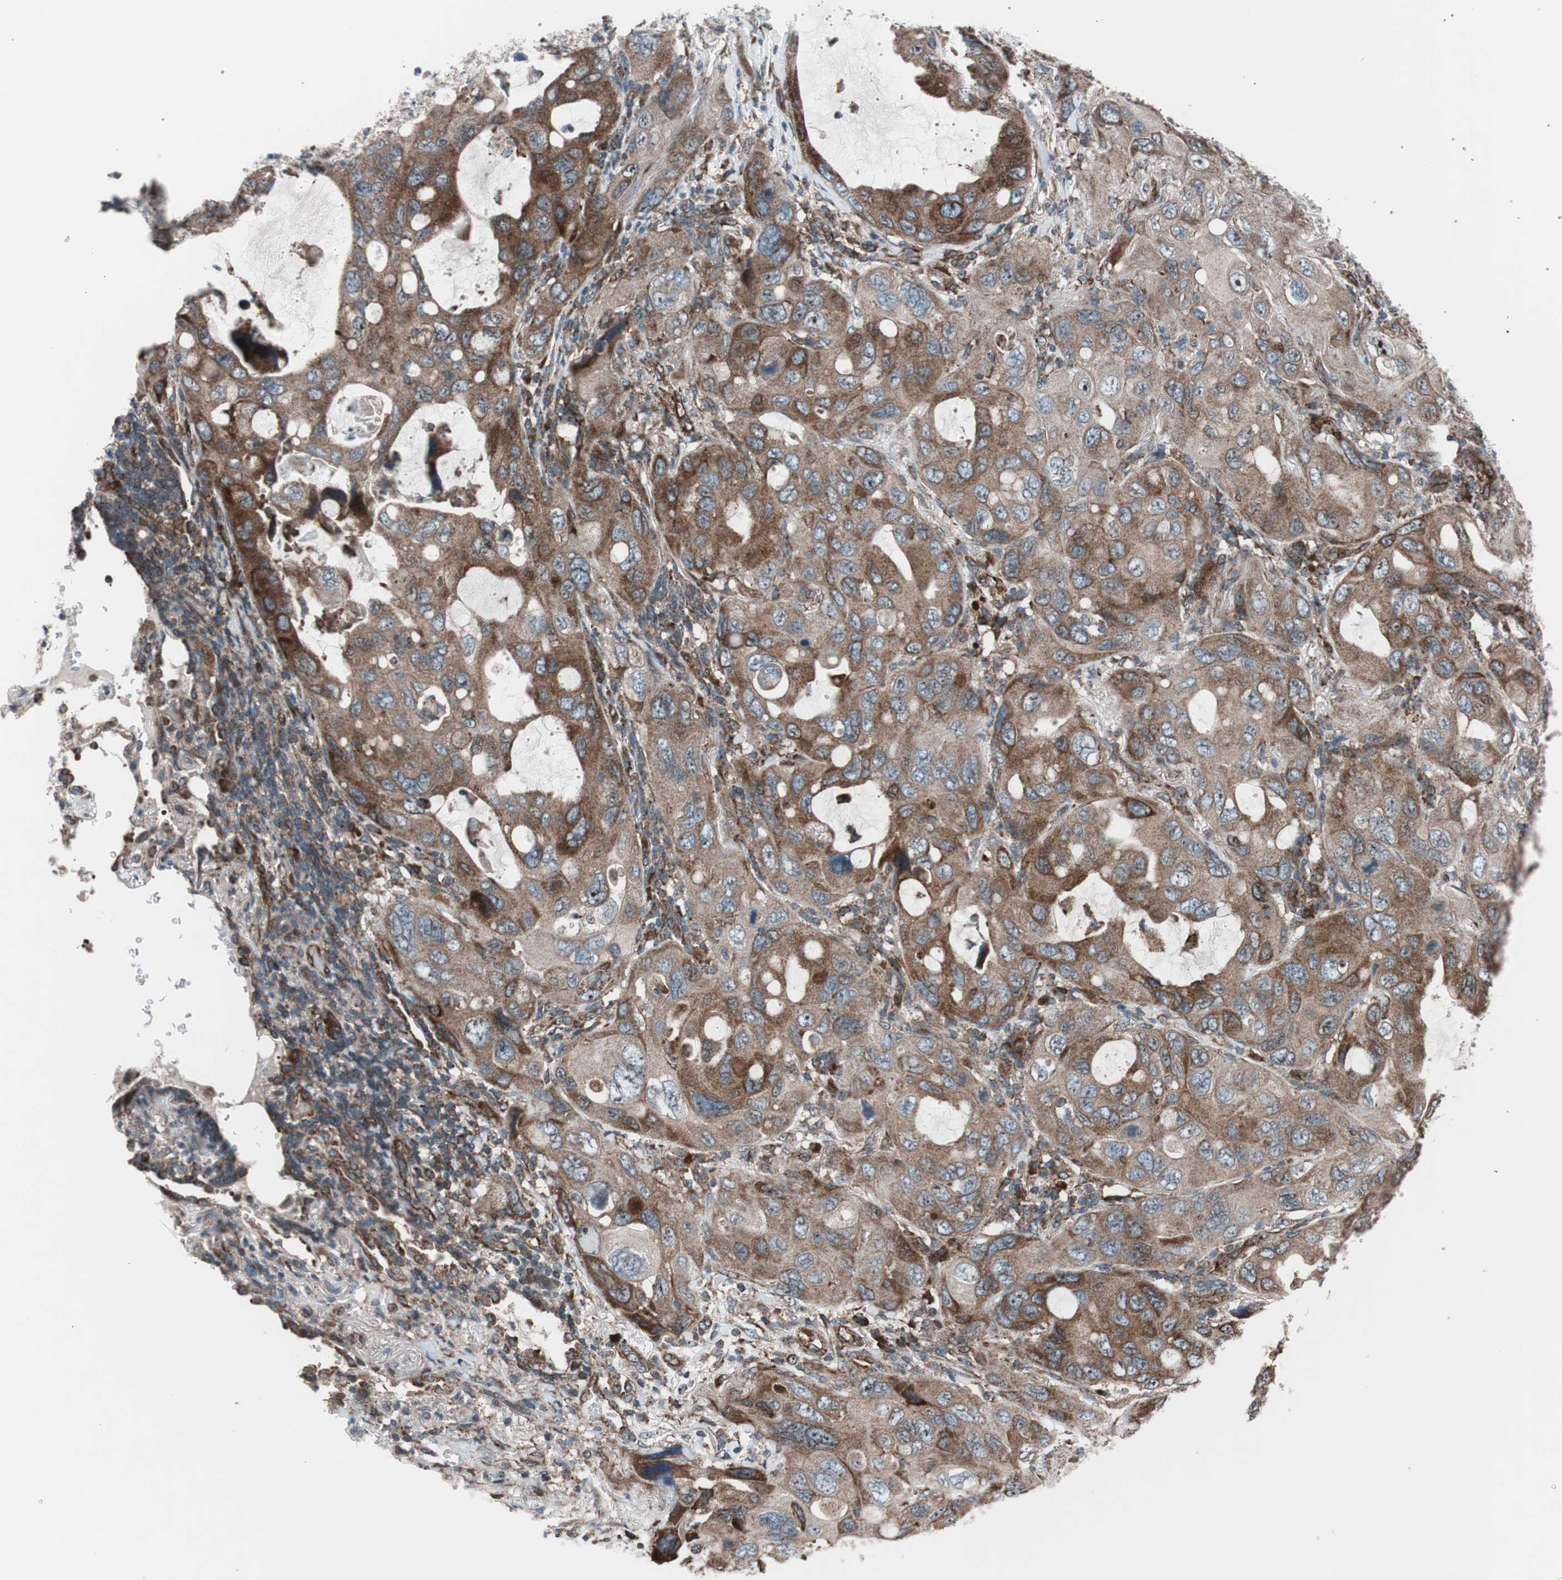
{"staining": {"intensity": "strong", "quantity": ">75%", "location": "cytoplasmic/membranous"}, "tissue": "lung cancer", "cell_type": "Tumor cells", "image_type": "cancer", "snomed": [{"axis": "morphology", "description": "Squamous cell carcinoma, NOS"}, {"axis": "topography", "description": "Lung"}], "caption": "Tumor cells reveal high levels of strong cytoplasmic/membranous positivity in approximately >75% of cells in human lung cancer (squamous cell carcinoma).", "gene": "CCL14", "patient": {"sex": "female", "age": 73}}